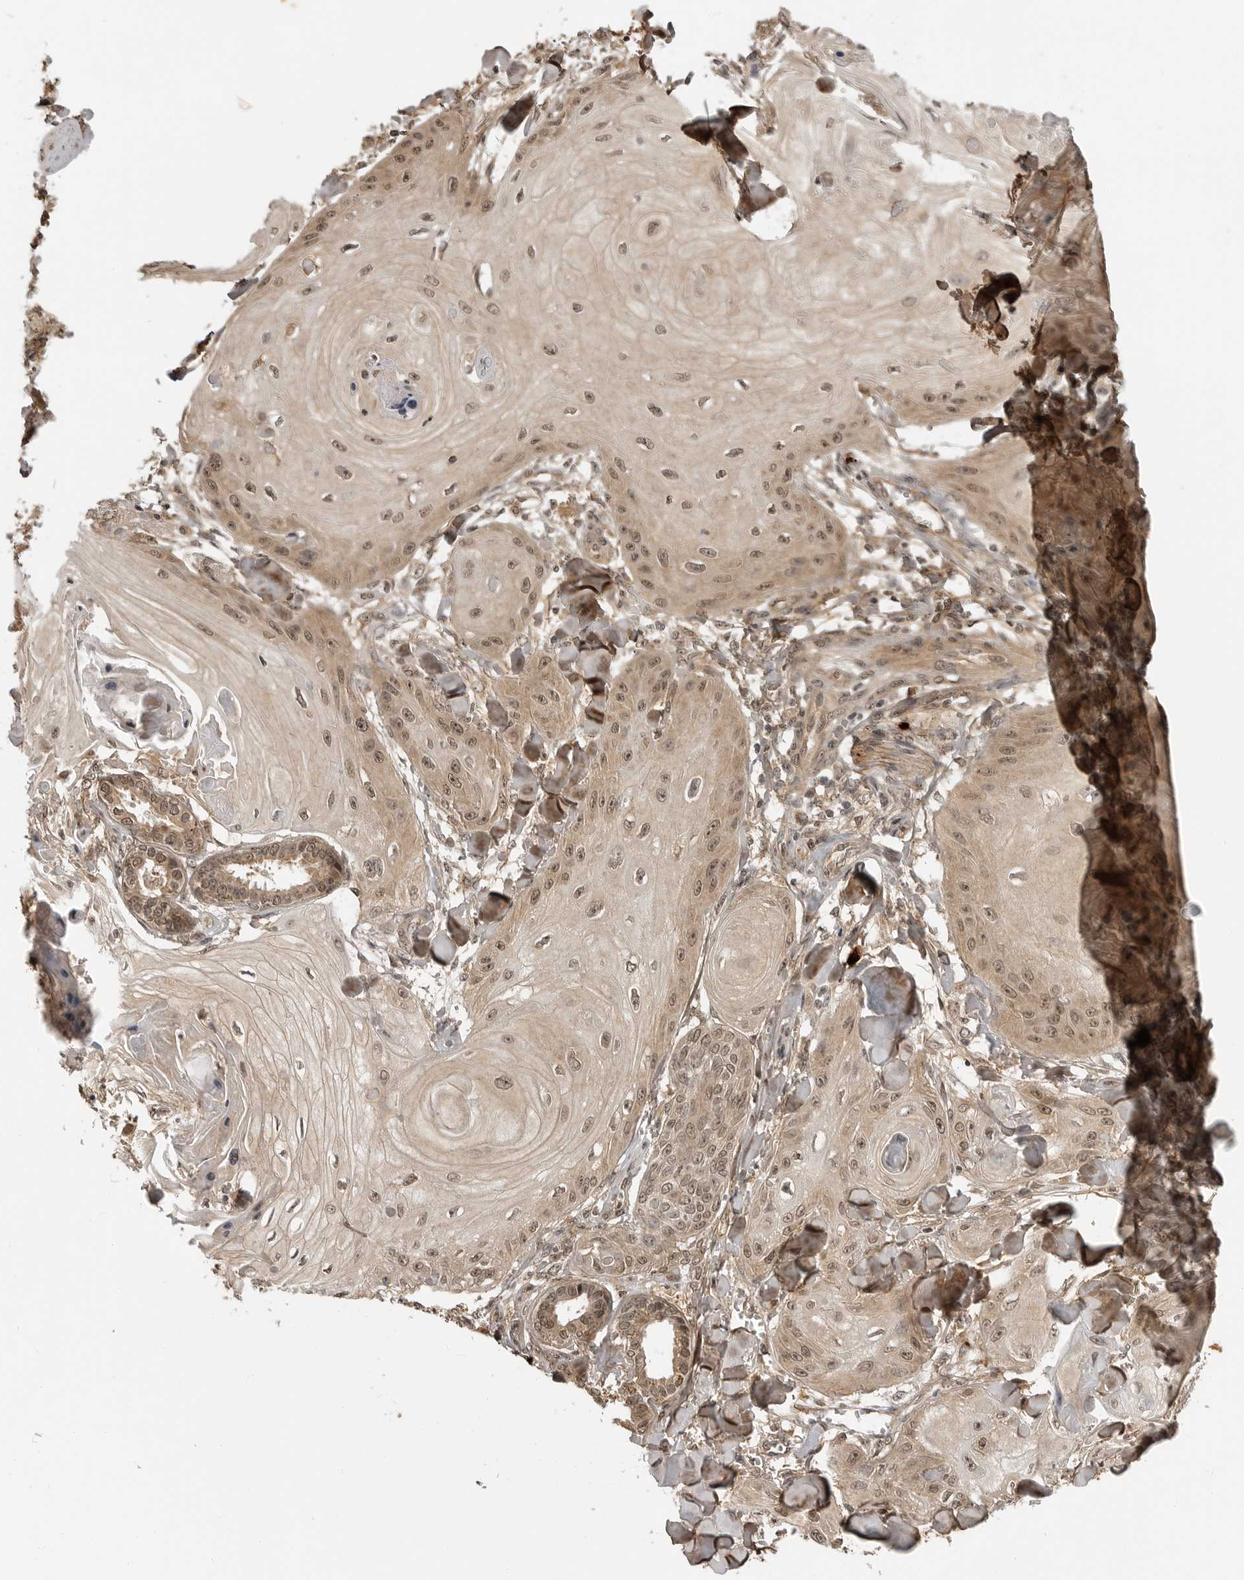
{"staining": {"intensity": "moderate", "quantity": ">75%", "location": "nuclear"}, "tissue": "skin cancer", "cell_type": "Tumor cells", "image_type": "cancer", "snomed": [{"axis": "morphology", "description": "Squamous cell carcinoma, NOS"}, {"axis": "topography", "description": "Skin"}], "caption": "Protein expression analysis of human skin cancer (squamous cell carcinoma) reveals moderate nuclear staining in approximately >75% of tumor cells. The staining was performed using DAB (3,3'-diaminobenzidine), with brown indicating positive protein expression. Nuclei are stained blue with hematoxylin.", "gene": "IL24", "patient": {"sex": "male", "age": 74}}